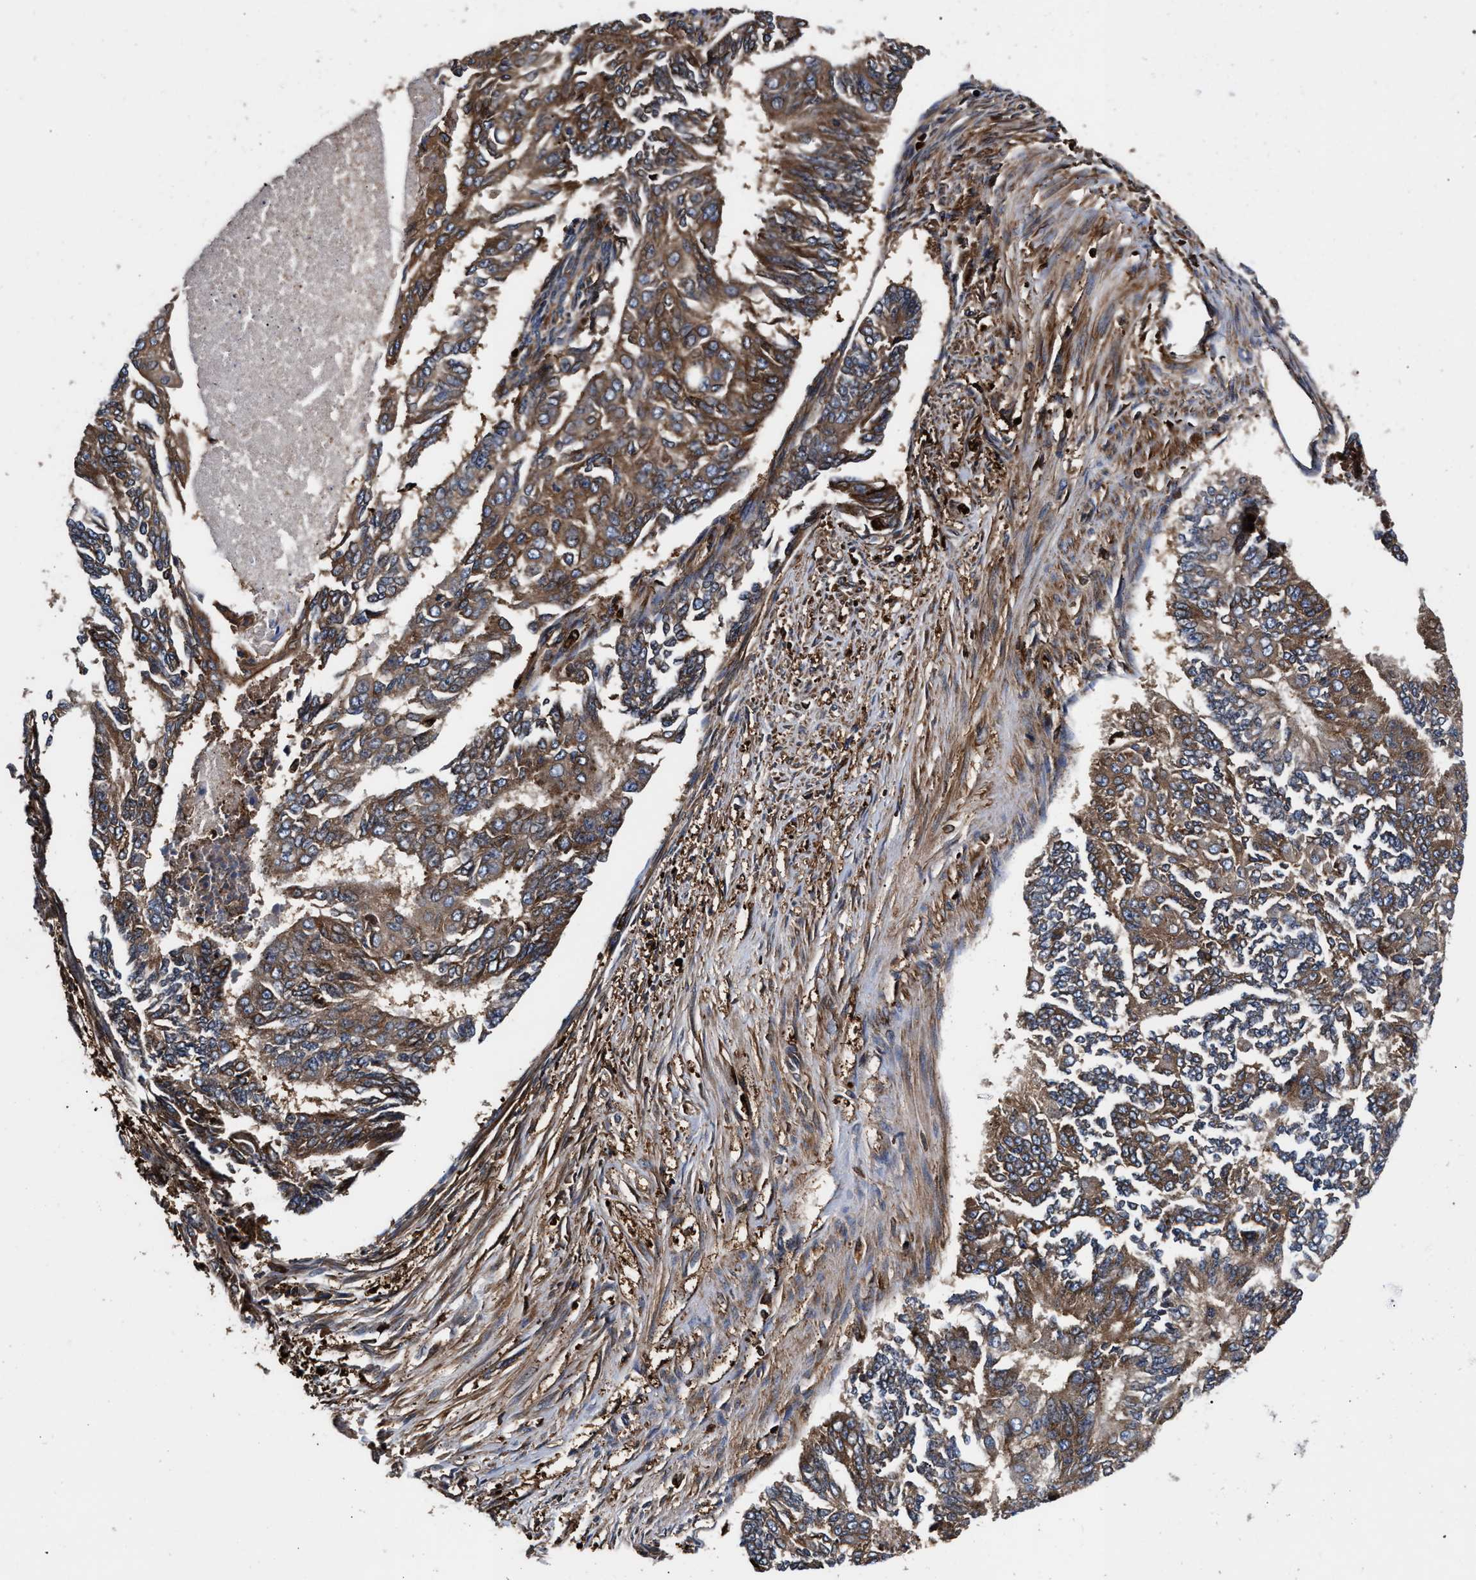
{"staining": {"intensity": "moderate", "quantity": ">75%", "location": "cytoplasmic/membranous"}, "tissue": "endometrial cancer", "cell_type": "Tumor cells", "image_type": "cancer", "snomed": [{"axis": "morphology", "description": "Adenocarcinoma, NOS"}, {"axis": "topography", "description": "Endometrium"}], "caption": "Moderate cytoplasmic/membranous expression for a protein is appreciated in approximately >75% of tumor cells of endometrial cancer (adenocarcinoma) using IHC.", "gene": "KYAT1", "patient": {"sex": "female", "age": 32}}